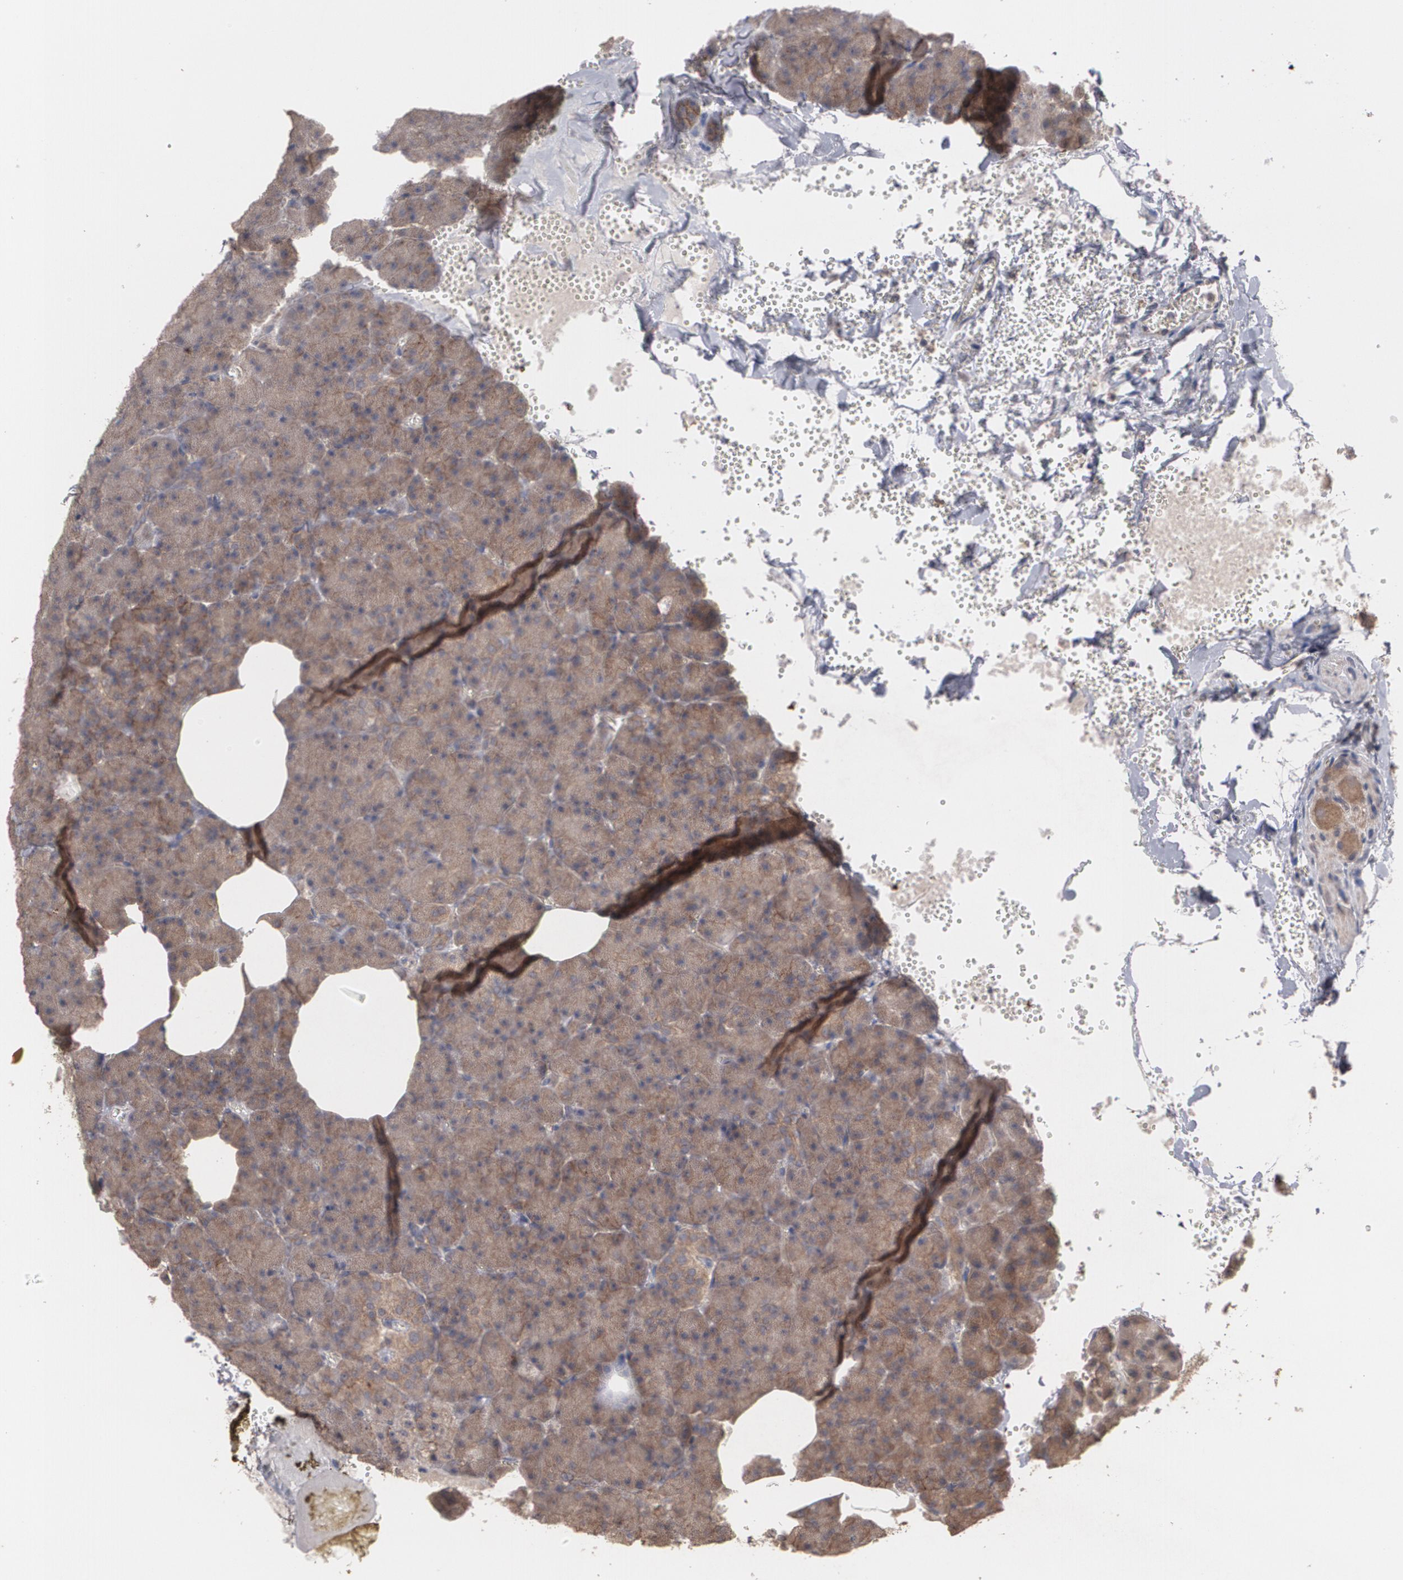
{"staining": {"intensity": "moderate", "quantity": ">75%", "location": "cytoplasmic/membranous"}, "tissue": "pancreas", "cell_type": "Exocrine glandular cells", "image_type": "normal", "snomed": [{"axis": "morphology", "description": "Normal tissue, NOS"}, {"axis": "topography", "description": "Pancreas"}], "caption": "Immunohistochemistry (IHC) image of unremarkable pancreas: pancreas stained using immunohistochemistry (IHC) exhibits medium levels of moderate protein expression localized specifically in the cytoplasmic/membranous of exocrine glandular cells, appearing as a cytoplasmic/membranous brown color.", "gene": "ARF6", "patient": {"sex": "female", "age": 35}}